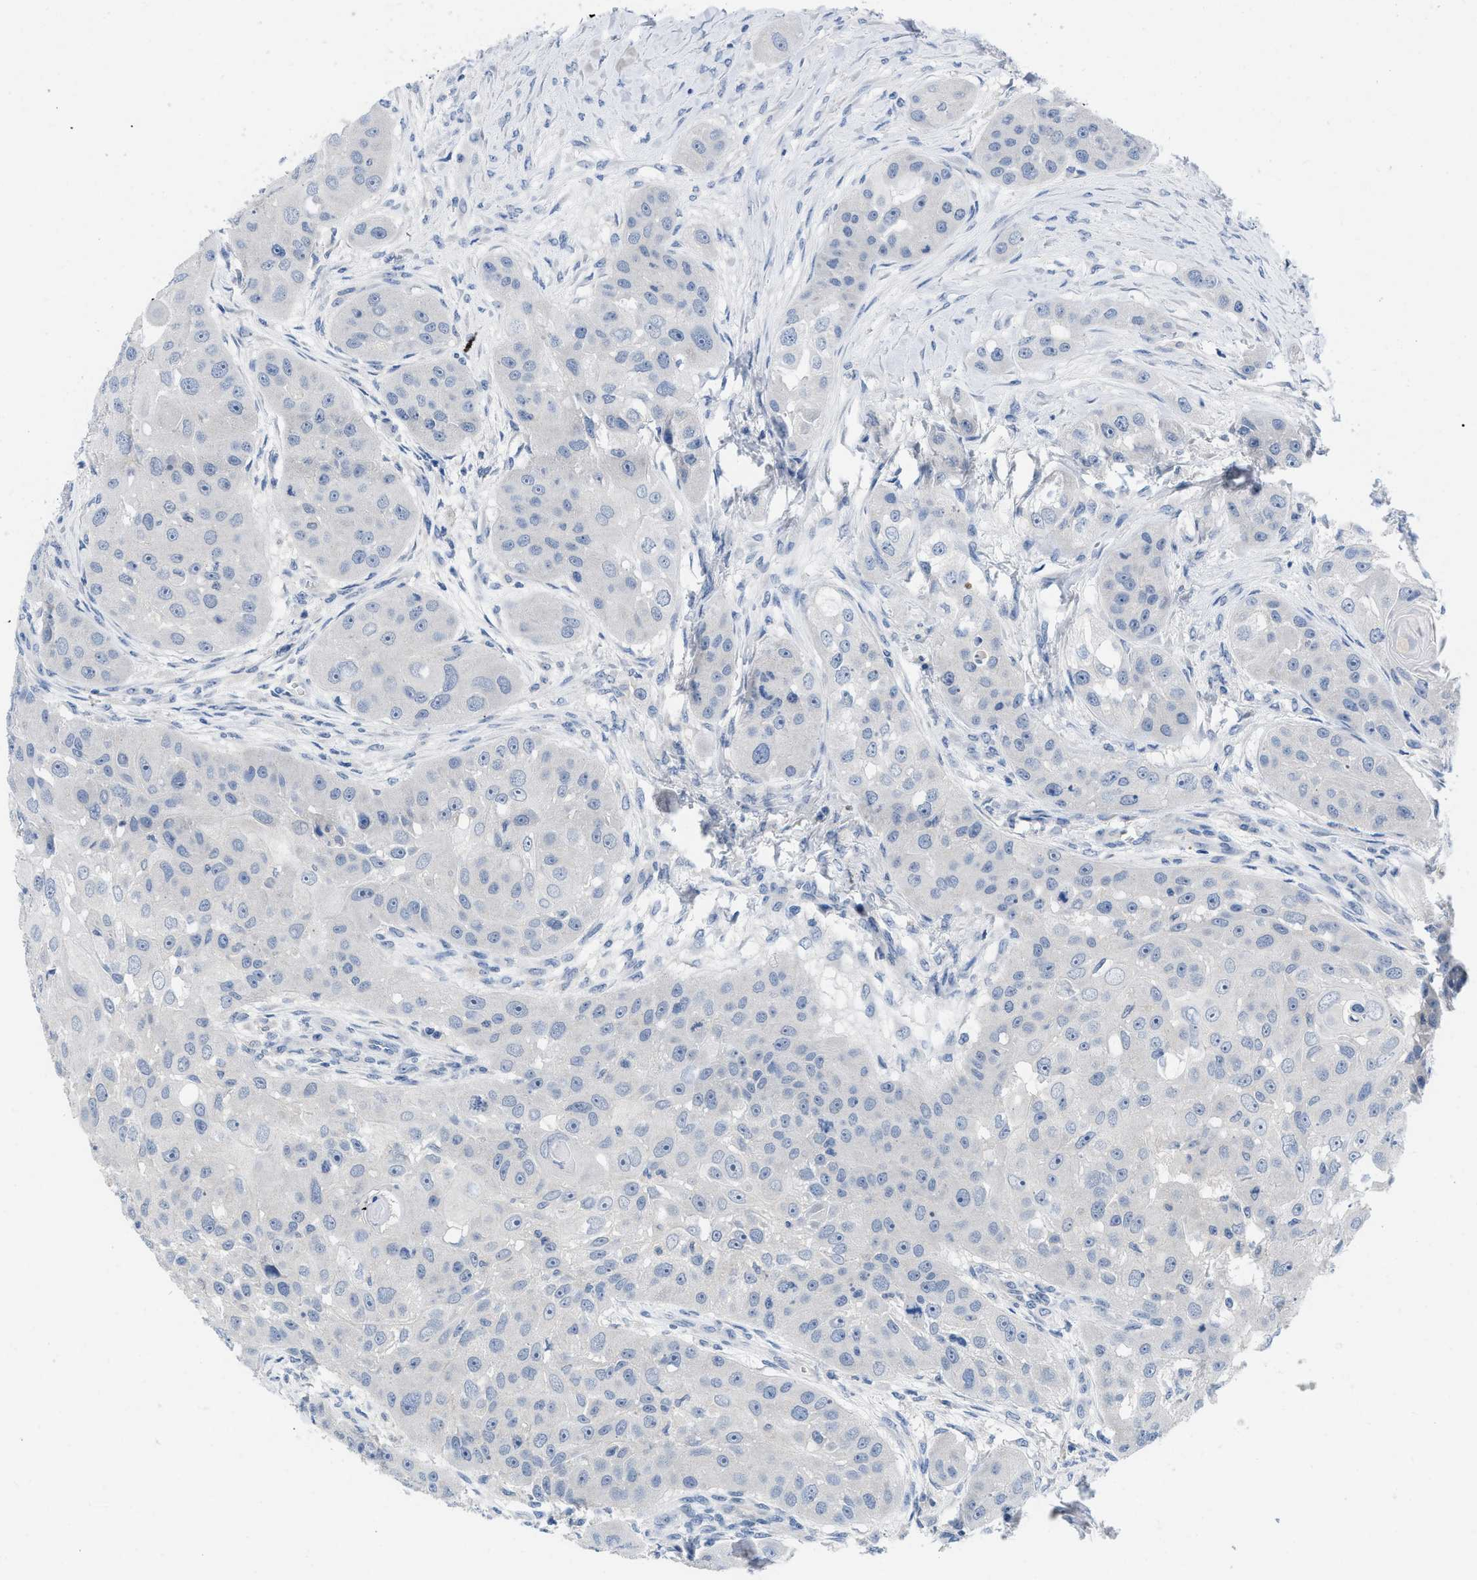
{"staining": {"intensity": "negative", "quantity": "none", "location": "none"}, "tissue": "head and neck cancer", "cell_type": "Tumor cells", "image_type": "cancer", "snomed": [{"axis": "morphology", "description": "Normal tissue, NOS"}, {"axis": "morphology", "description": "Squamous cell carcinoma, NOS"}, {"axis": "topography", "description": "Skeletal muscle"}, {"axis": "topography", "description": "Head-Neck"}], "caption": "Immunohistochemical staining of human head and neck squamous cell carcinoma shows no significant positivity in tumor cells. (DAB (3,3'-diaminobenzidine) immunohistochemistry (IHC) with hematoxylin counter stain).", "gene": "PYY", "patient": {"sex": "male", "age": 51}}